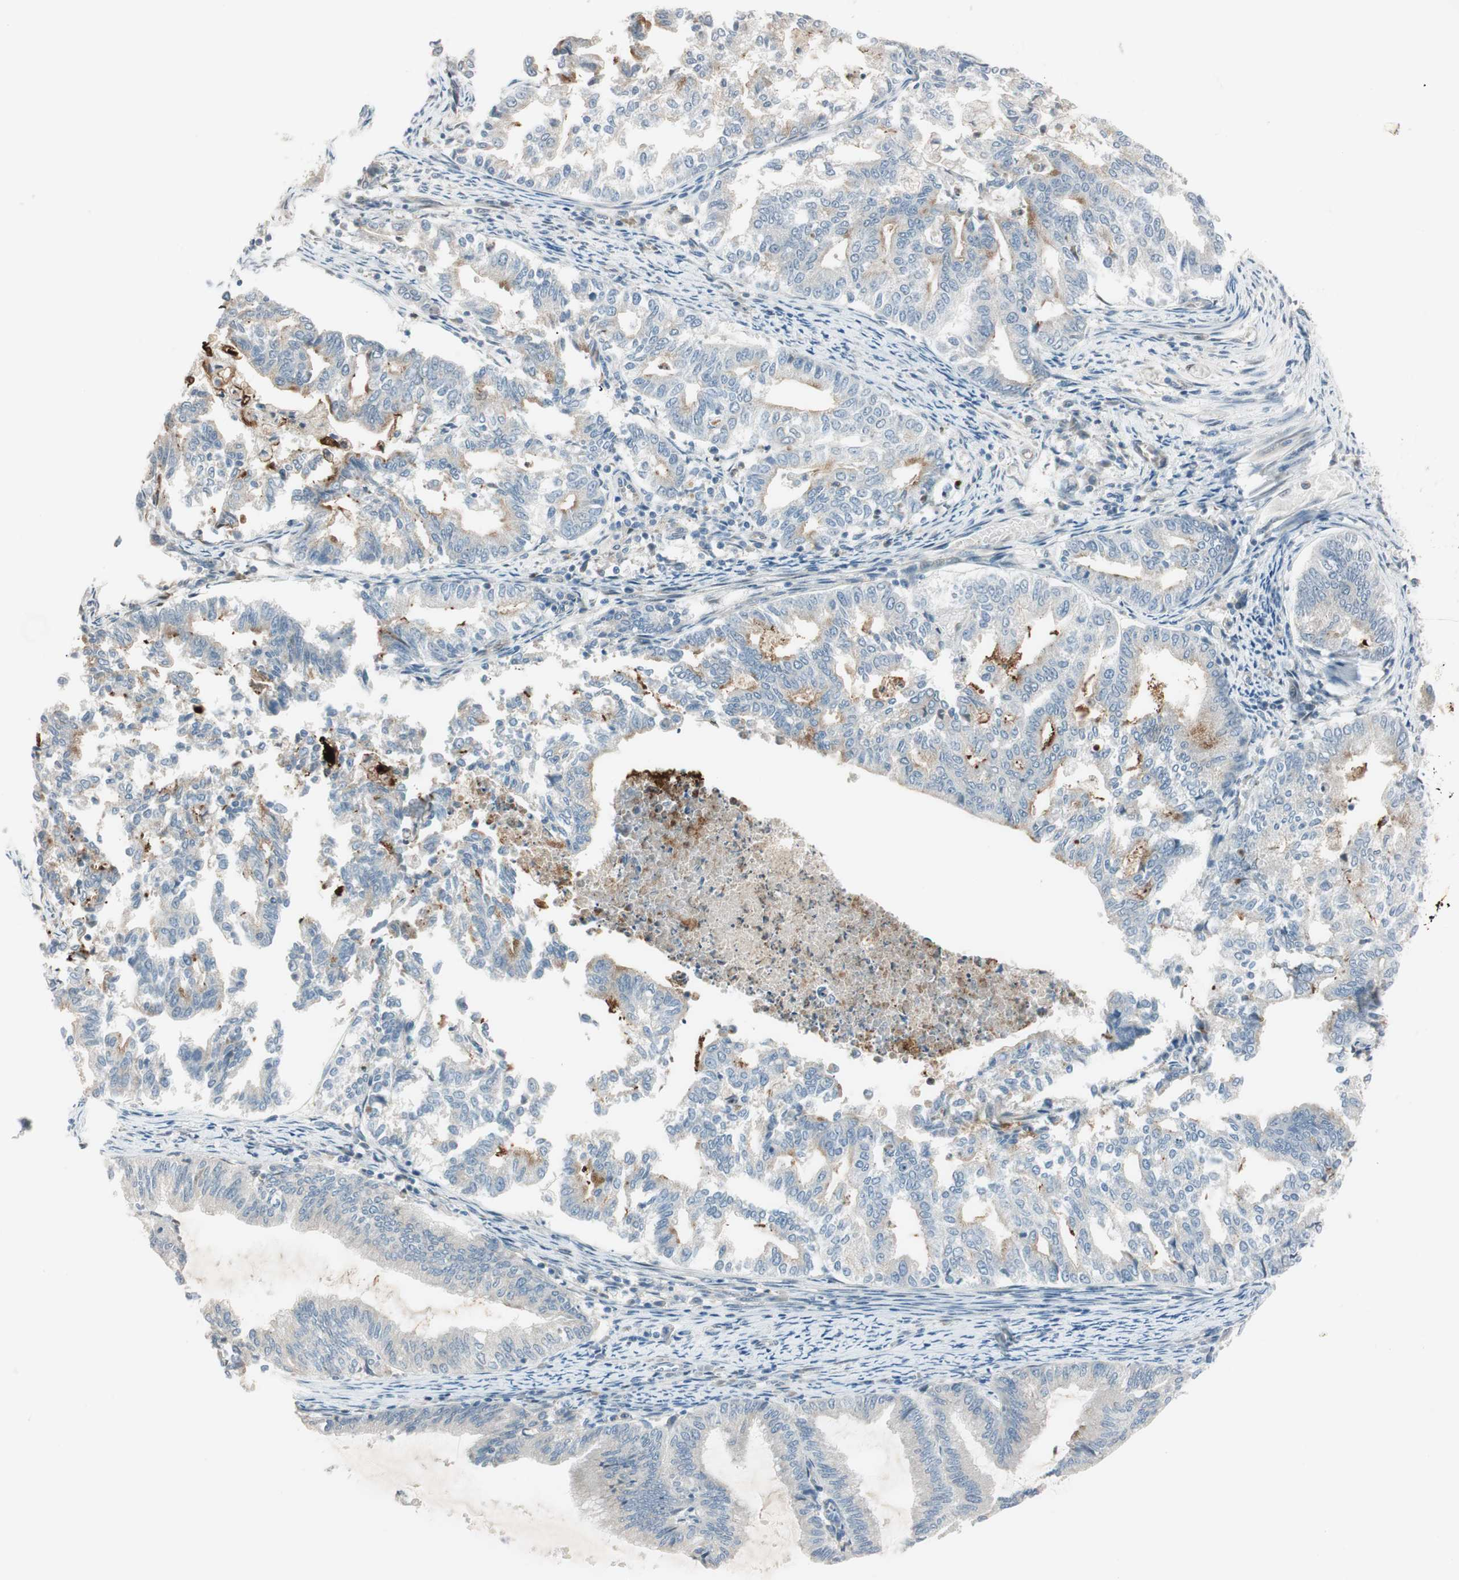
{"staining": {"intensity": "weak", "quantity": "<25%", "location": "cytoplasmic/membranous"}, "tissue": "endometrial cancer", "cell_type": "Tumor cells", "image_type": "cancer", "snomed": [{"axis": "morphology", "description": "Adenocarcinoma, NOS"}, {"axis": "topography", "description": "Endometrium"}], "caption": "A high-resolution histopathology image shows immunohistochemistry (IHC) staining of endometrial adenocarcinoma, which displays no significant positivity in tumor cells.", "gene": "CGRRF1", "patient": {"sex": "female", "age": 79}}